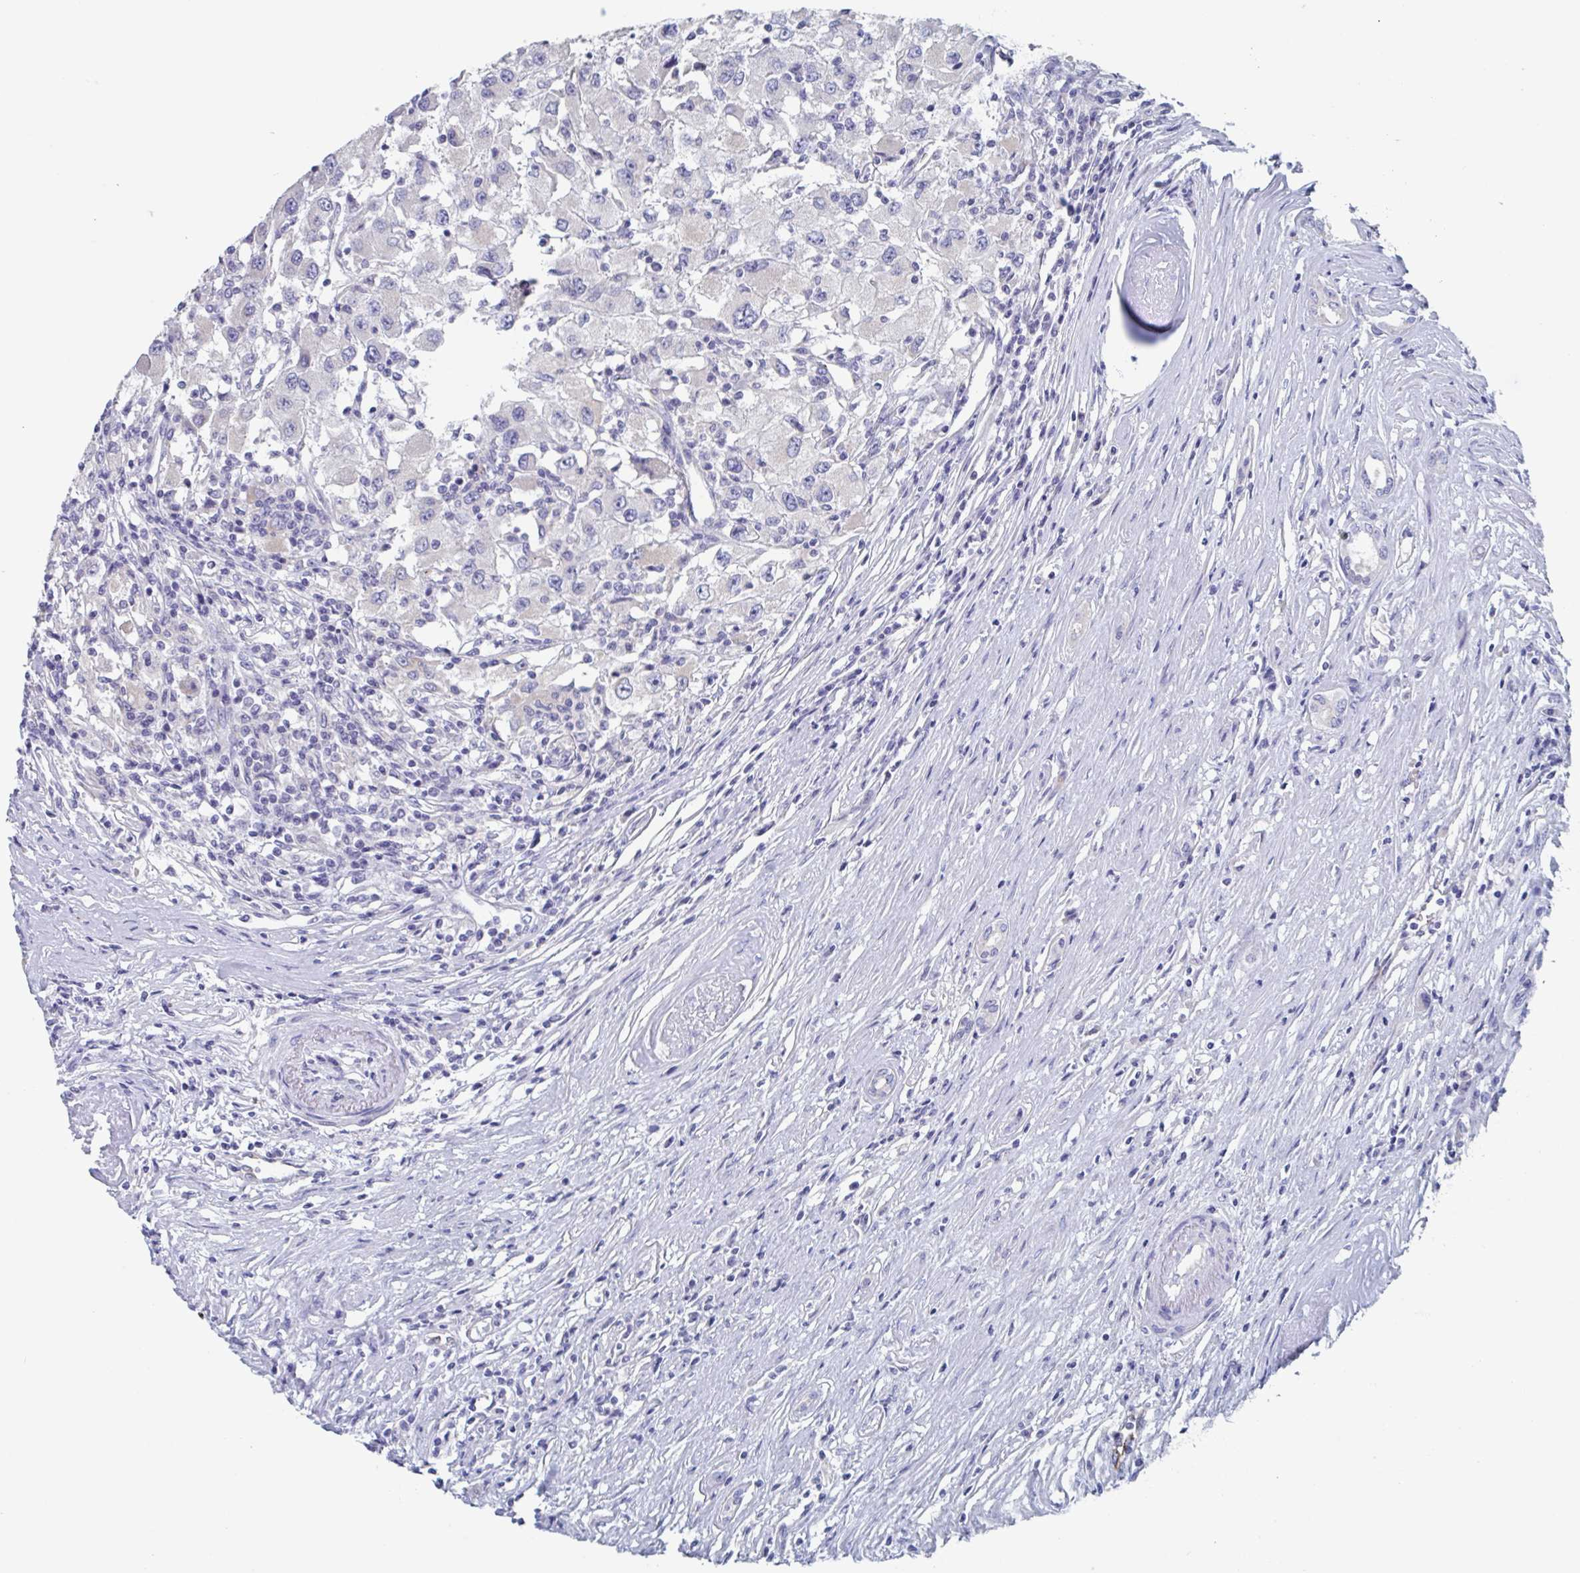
{"staining": {"intensity": "negative", "quantity": "none", "location": "none"}, "tissue": "renal cancer", "cell_type": "Tumor cells", "image_type": "cancer", "snomed": [{"axis": "morphology", "description": "Adenocarcinoma, NOS"}, {"axis": "topography", "description": "Kidney"}], "caption": "This is a image of IHC staining of renal cancer (adenocarcinoma), which shows no staining in tumor cells.", "gene": "ABHD16A", "patient": {"sex": "female", "age": 67}}